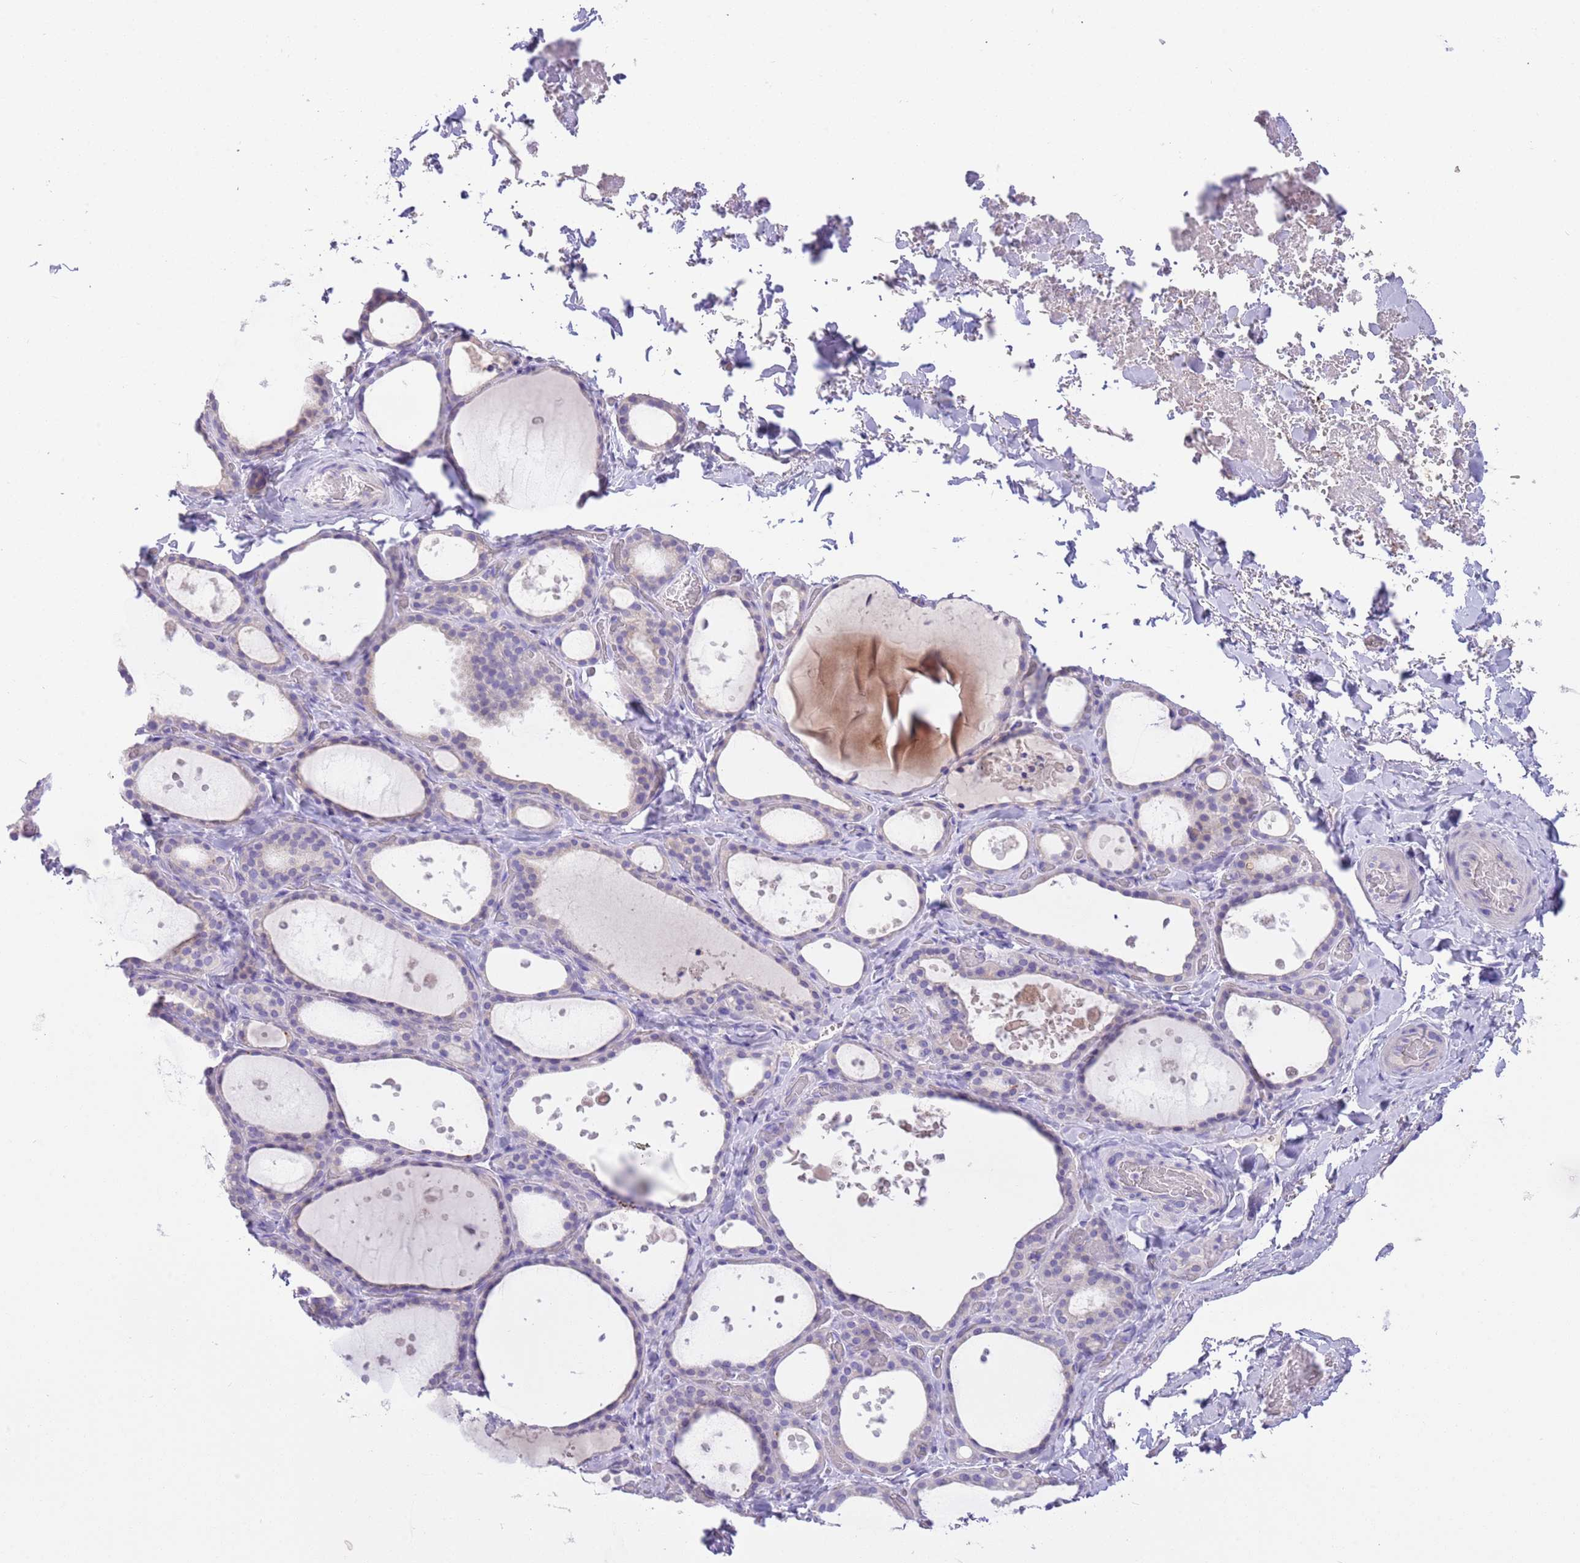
{"staining": {"intensity": "negative", "quantity": "none", "location": "none"}, "tissue": "thyroid gland", "cell_type": "Glandular cells", "image_type": "normal", "snomed": [{"axis": "morphology", "description": "Normal tissue, NOS"}, {"axis": "topography", "description": "Thyroid gland"}], "caption": "Glandular cells are negative for protein expression in benign human thyroid gland. (DAB immunohistochemistry (IHC) visualized using brightfield microscopy, high magnification).", "gene": "SFTPA1", "patient": {"sex": "female", "age": 44}}